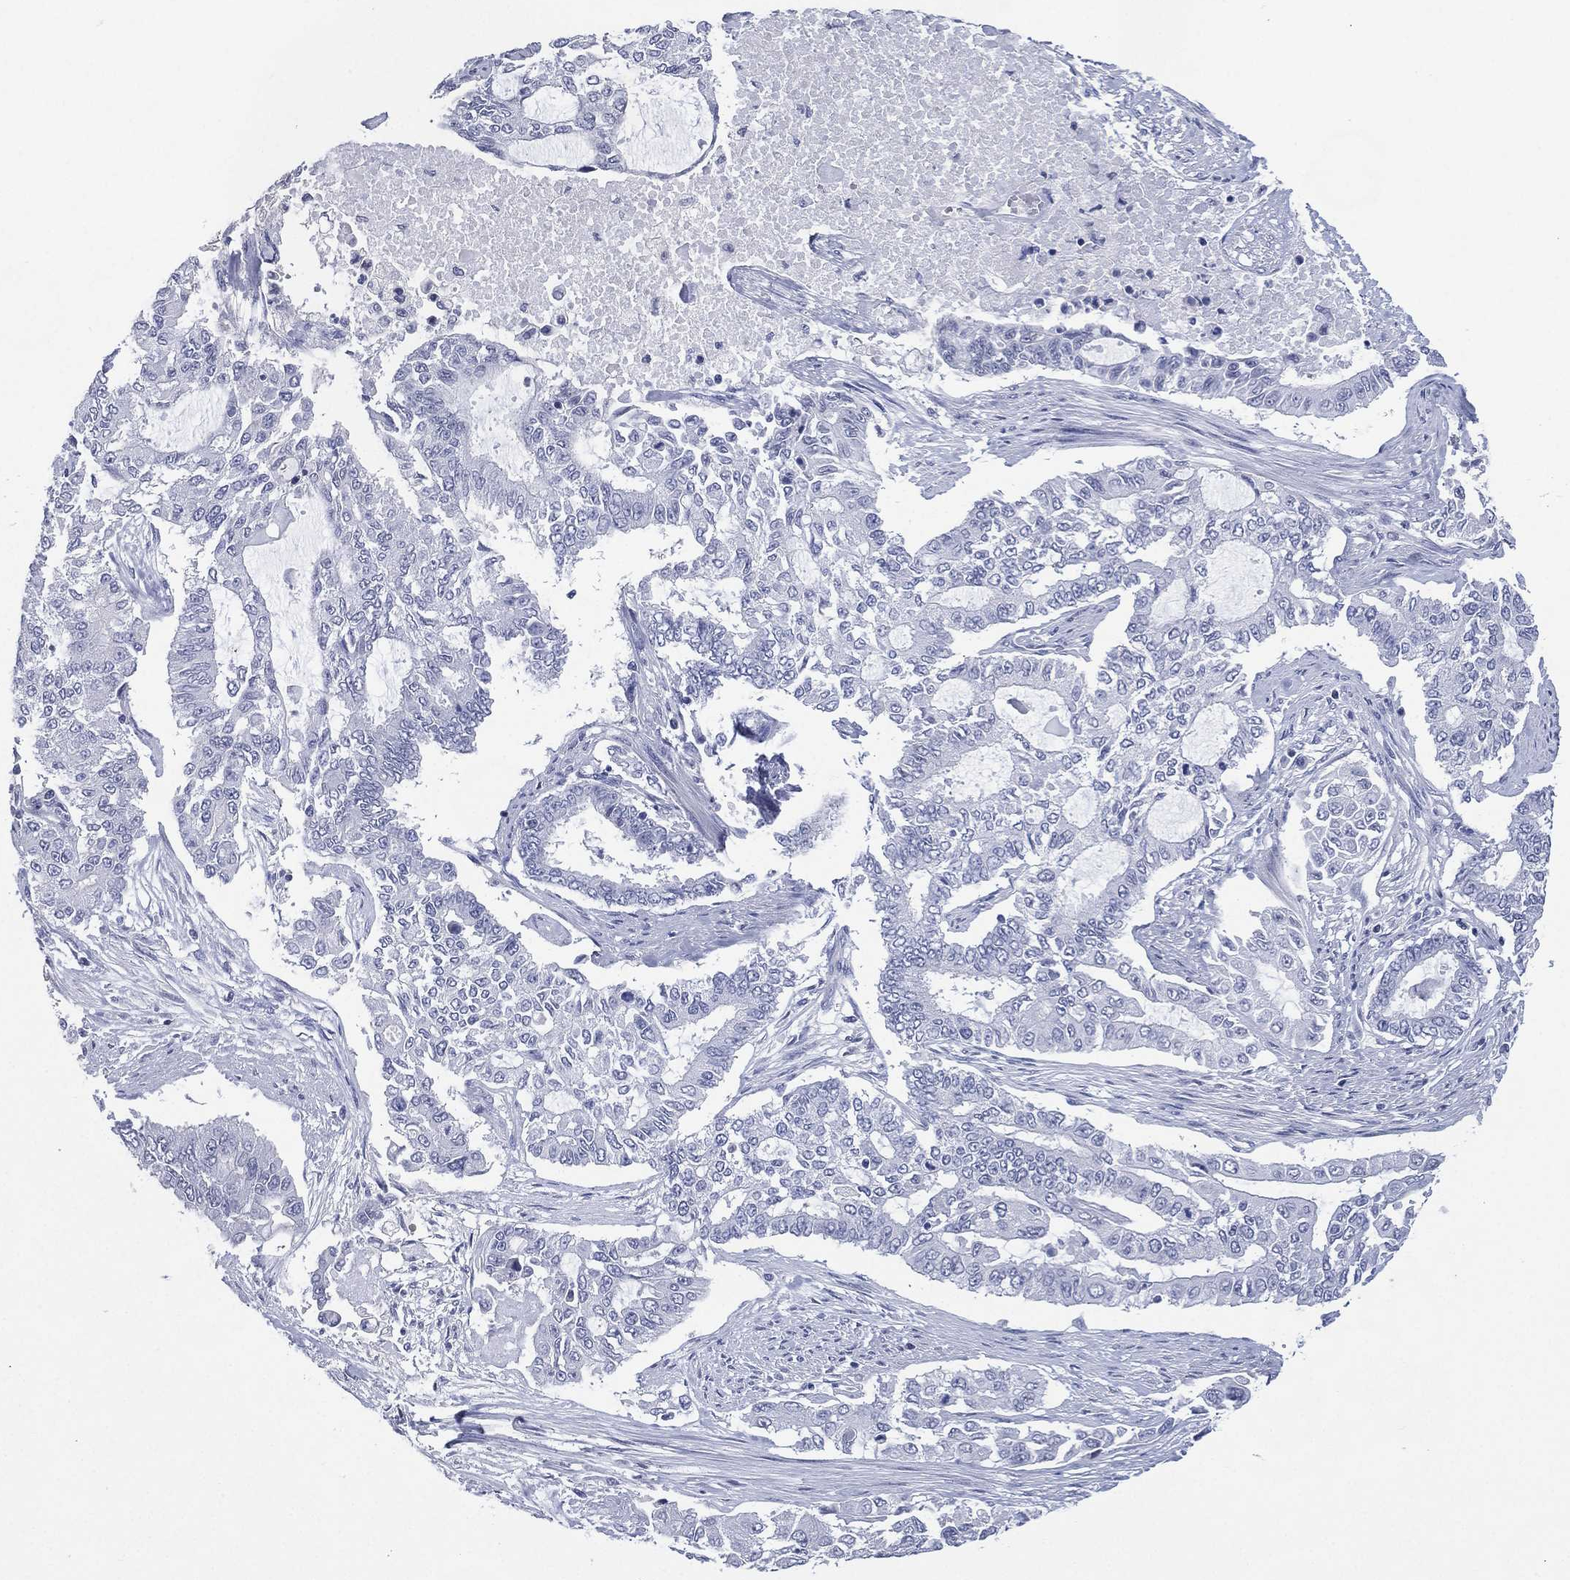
{"staining": {"intensity": "negative", "quantity": "none", "location": "none"}, "tissue": "endometrial cancer", "cell_type": "Tumor cells", "image_type": "cancer", "snomed": [{"axis": "morphology", "description": "Adenocarcinoma, NOS"}, {"axis": "topography", "description": "Uterus"}], "caption": "Endometrial cancer (adenocarcinoma) was stained to show a protein in brown. There is no significant expression in tumor cells.", "gene": "TMEM247", "patient": {"sex": "female", "age": 59}}